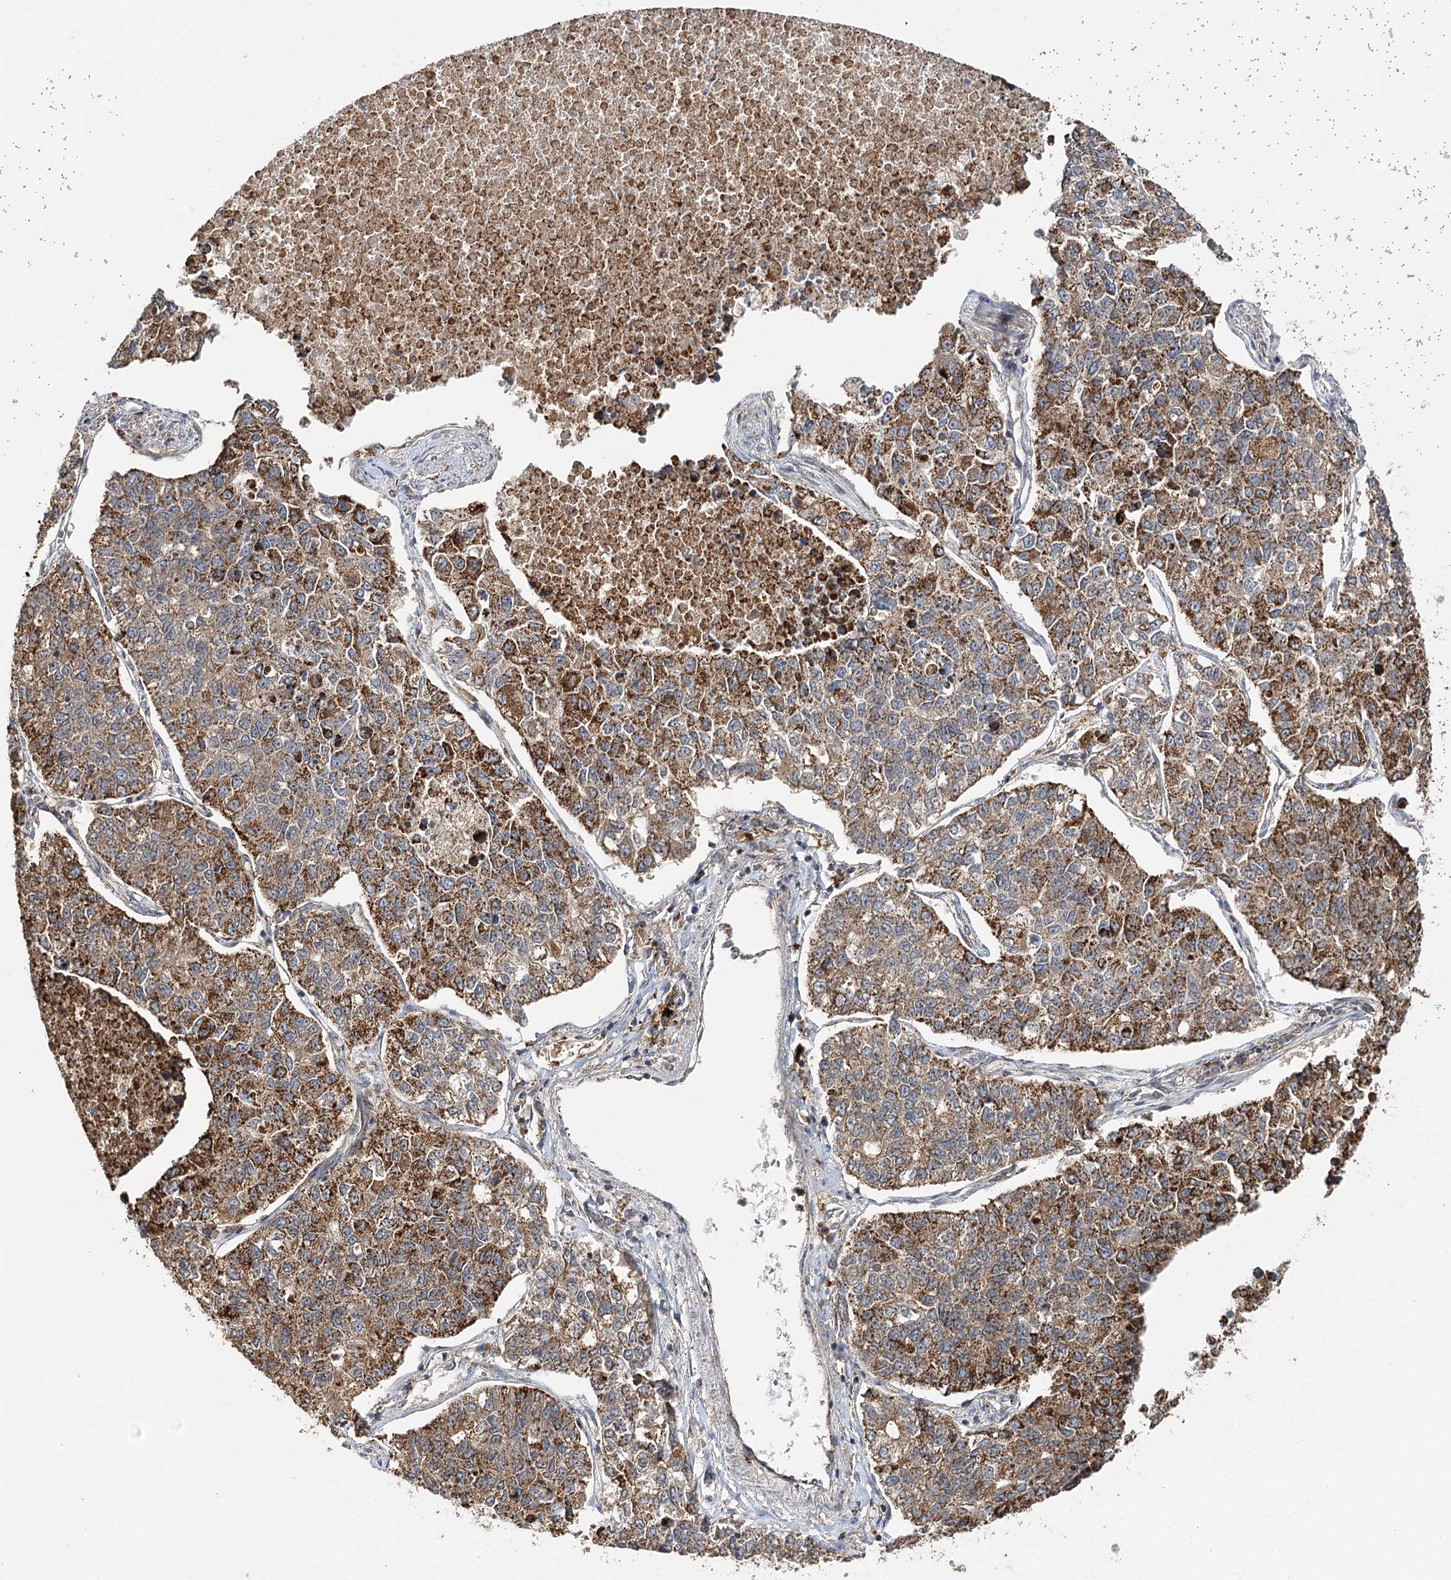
{"staining": {"intensity": "moderate", "quantity": "25%-75%", "location": "cytoplasmic/membranous"}, "tissue": "lung cancer", "cell_type": "Tumor cells", "image_type": "cancer", "snomed": [{"axis": "morphology", "description": "Adenocarcinoma, NOS"}, {"axis": "topography", "description": "Lung"}], "caption": "Protein expression analysis of human lung cancer reveals moderate cytoplasmic/membranous expression in approximately 25%-75% of tumor cells.", "gene": "ZNRF3", "patient": {"sex": "male", "age": 49}}